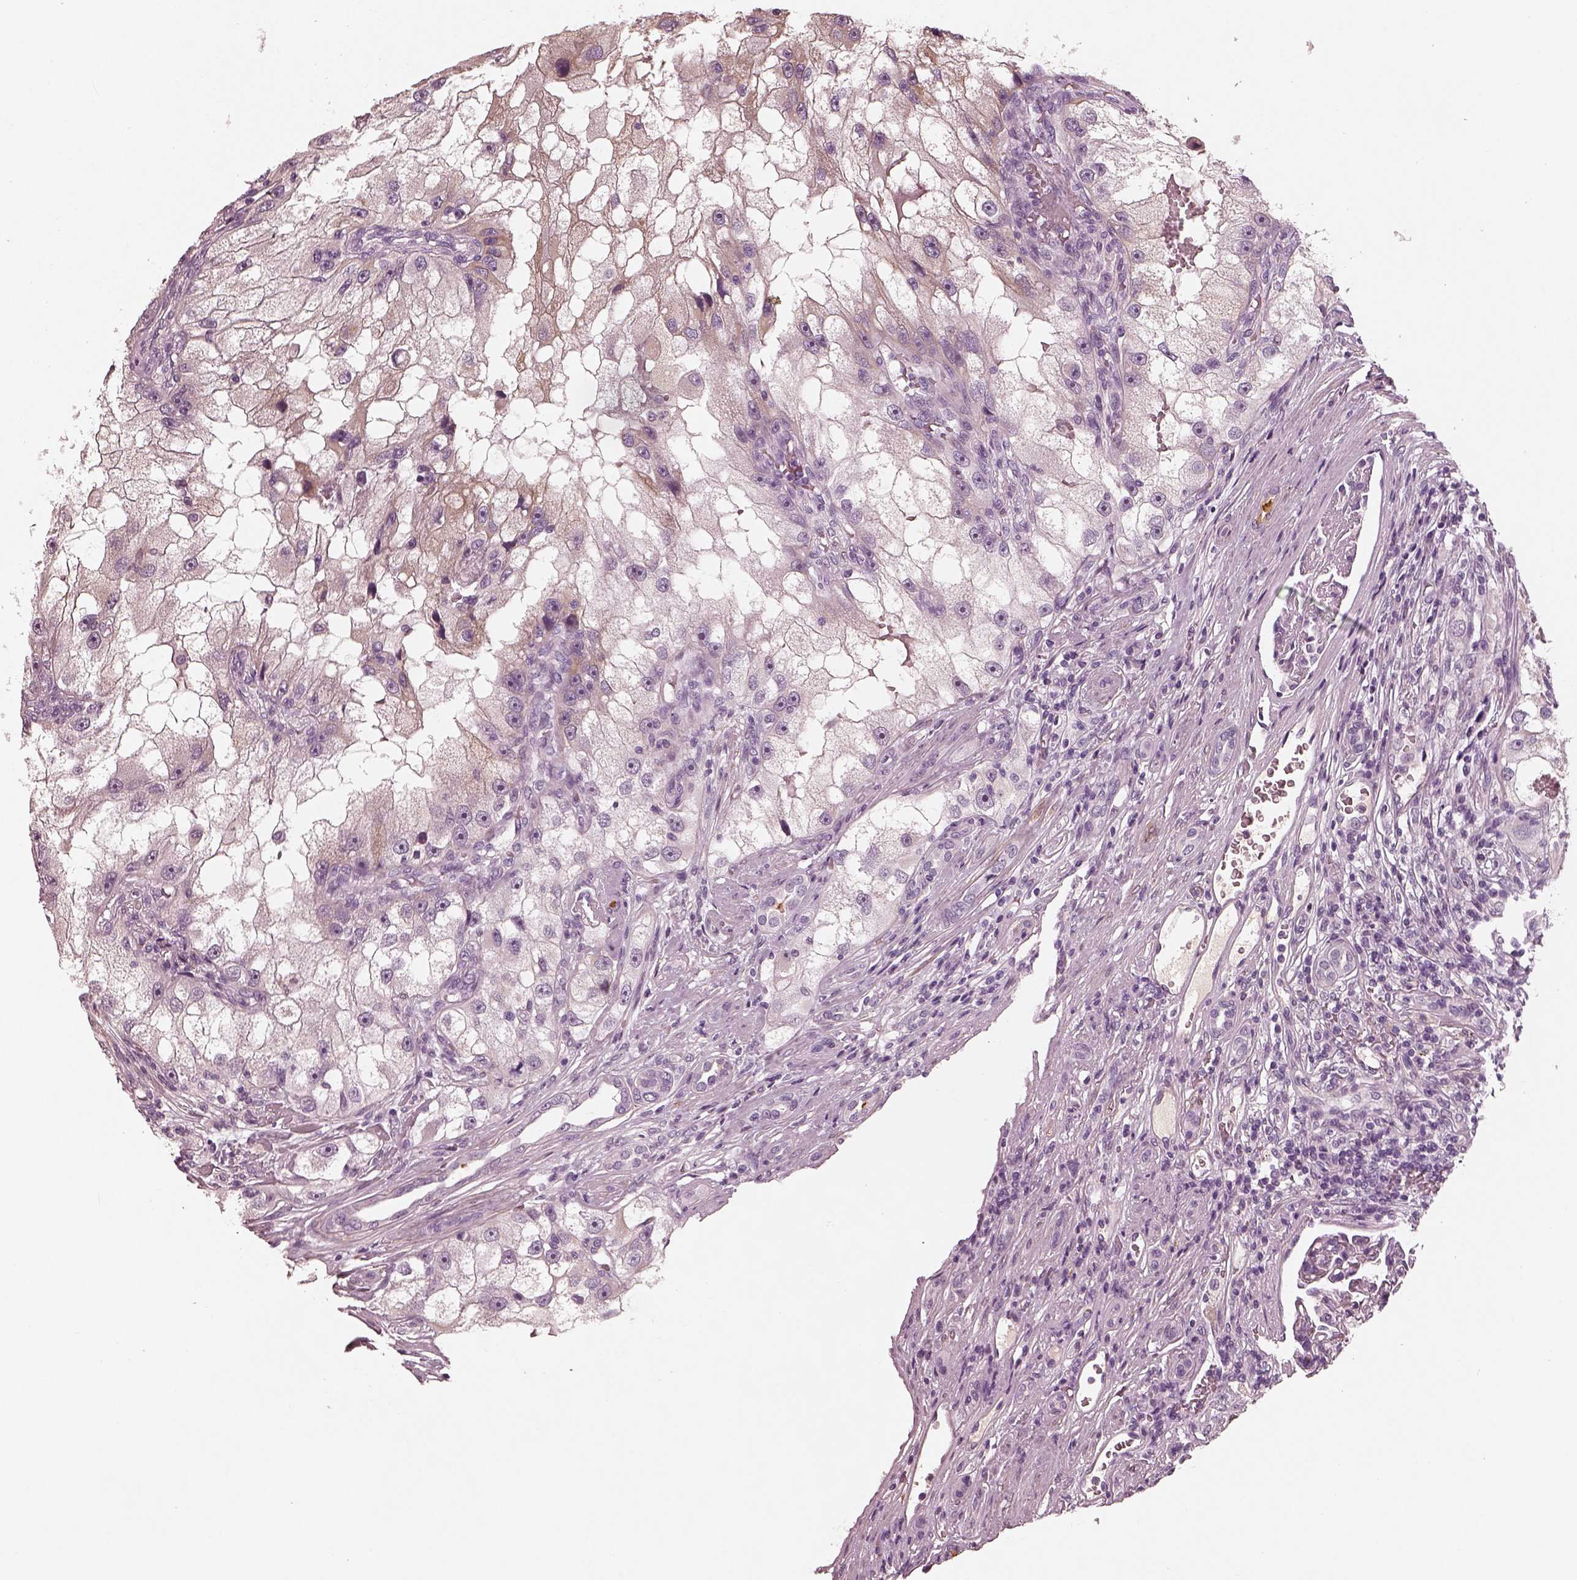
{"staining": {"intensity": "negative", "quantity": "none", "location": "none"}, "tissue": "renal cancer", "cell_type": "Tumor cells", "image_type": "cancer", "snomed": [{"axis": "morphology", "description": "Adenocarcinoma, NOS"}, {"axis": "topography", "description": "Kidney"}], "caption": "Protein analysis of adenocarcinoma (renal) exhibits no significant positivity in tumor cells. The staining was performed using DAB to visualize the protein expression in brown, while the nuclei were stained in blue with hematoxylin (Magnification: 20x).", "gene": "RS1", "patient": {"sex": "male", "age": 63}}